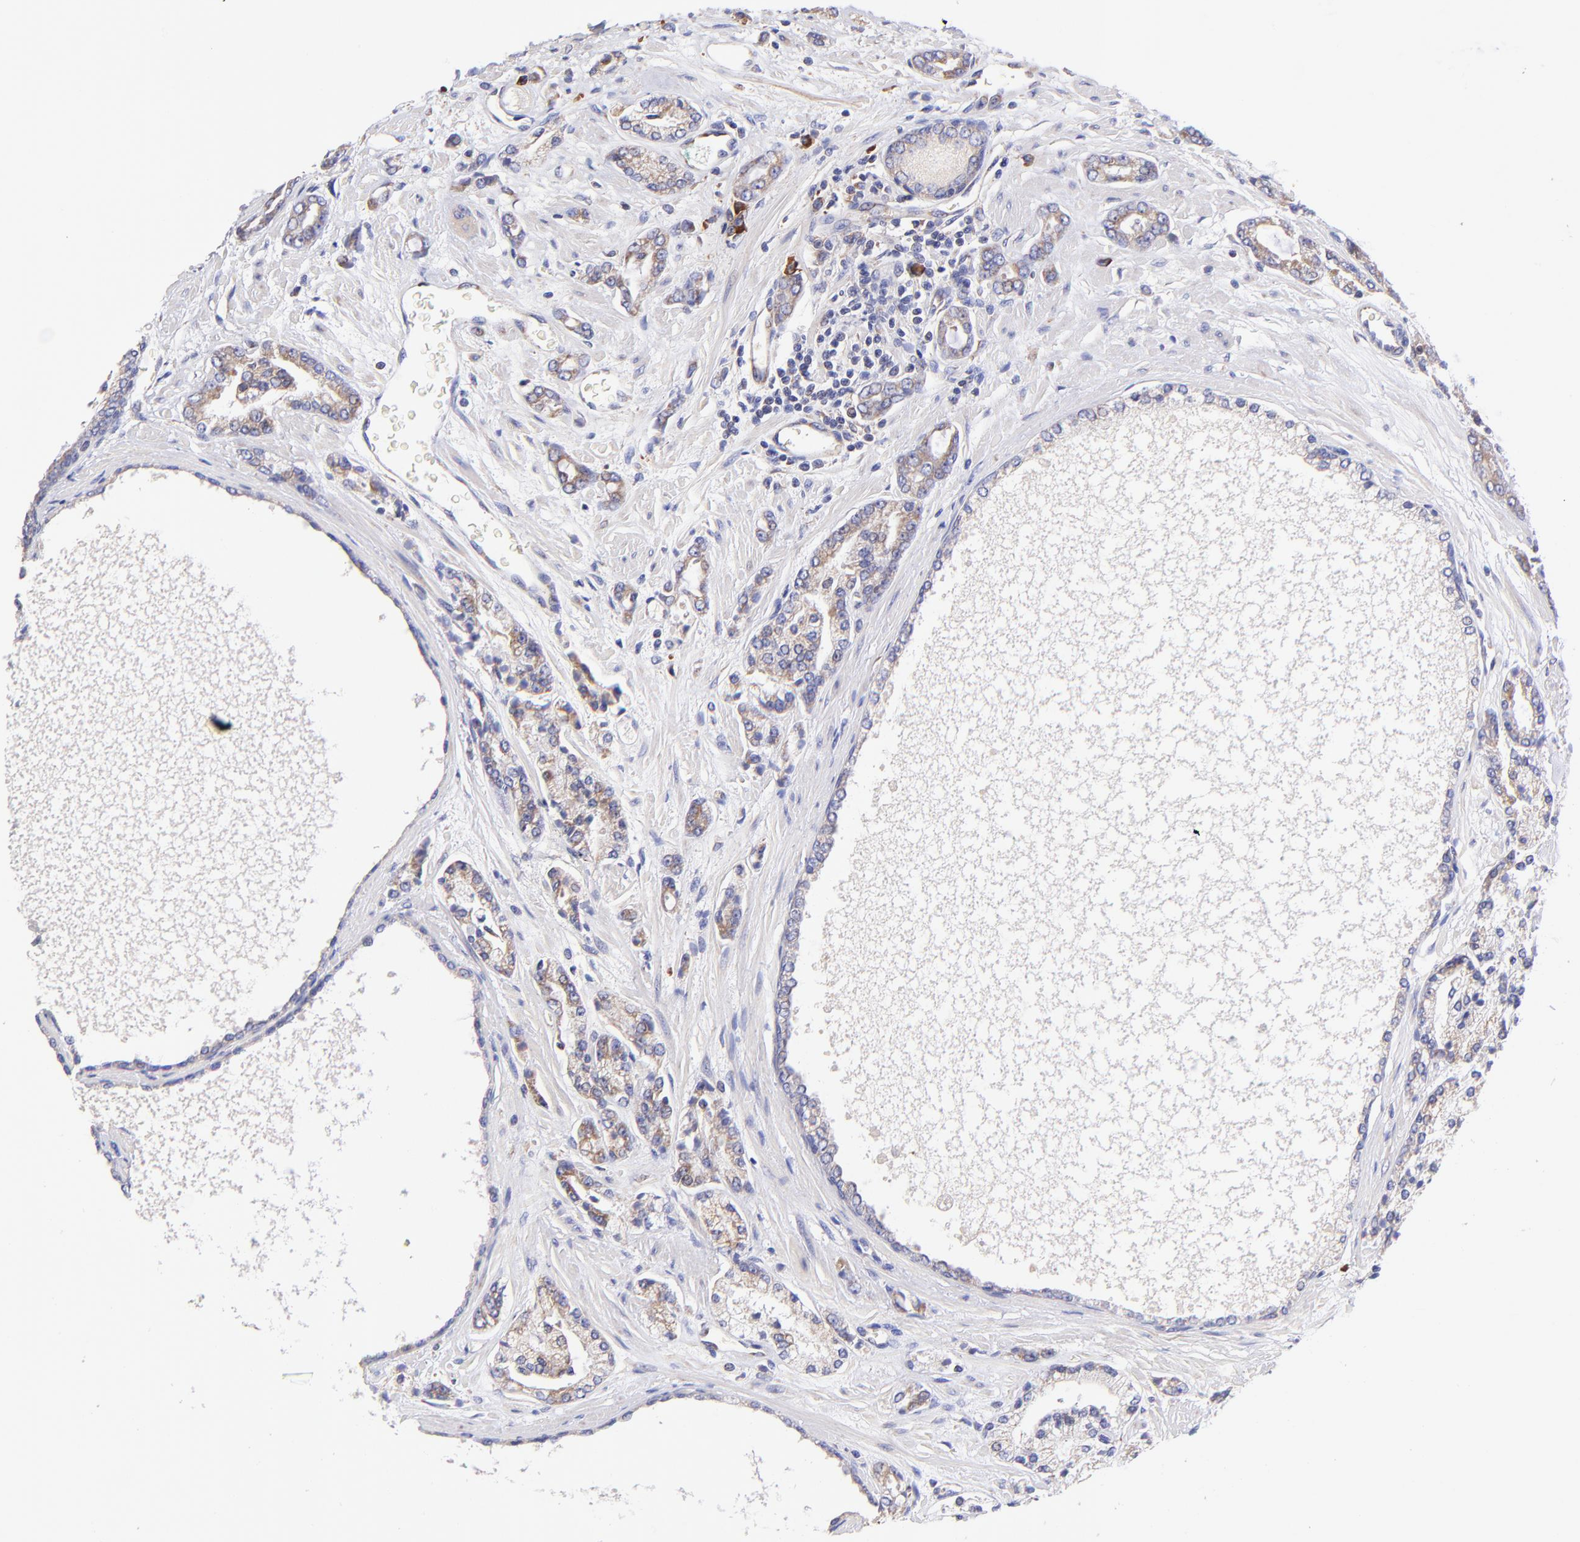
{"staining": {"intensity": "weak", "quantity": ">75%", "location": "cytoplasmic/membranous"}, "tissue": "prostate cancer", "cell_type": "Tumor cells", "image_type": "cancer", "snomed": [{"axis": "morphology", "description": "Adenocarcinoma, High grade"}, {"axis": "topography", "description": "Prostate"}], "caption": "Immunohistochemistry photomicrograph of neoplastic tissue: prostate high-grade adenocarcinoma stained using IHC shows low levels of weak protein expression localized specifically in the cytoplasmic/membranous of tumor cells, appearing as a cytoplasmic/membranous brown color.", "gene": "PREX1", "patient": {"sex": "male", "age": 71}}